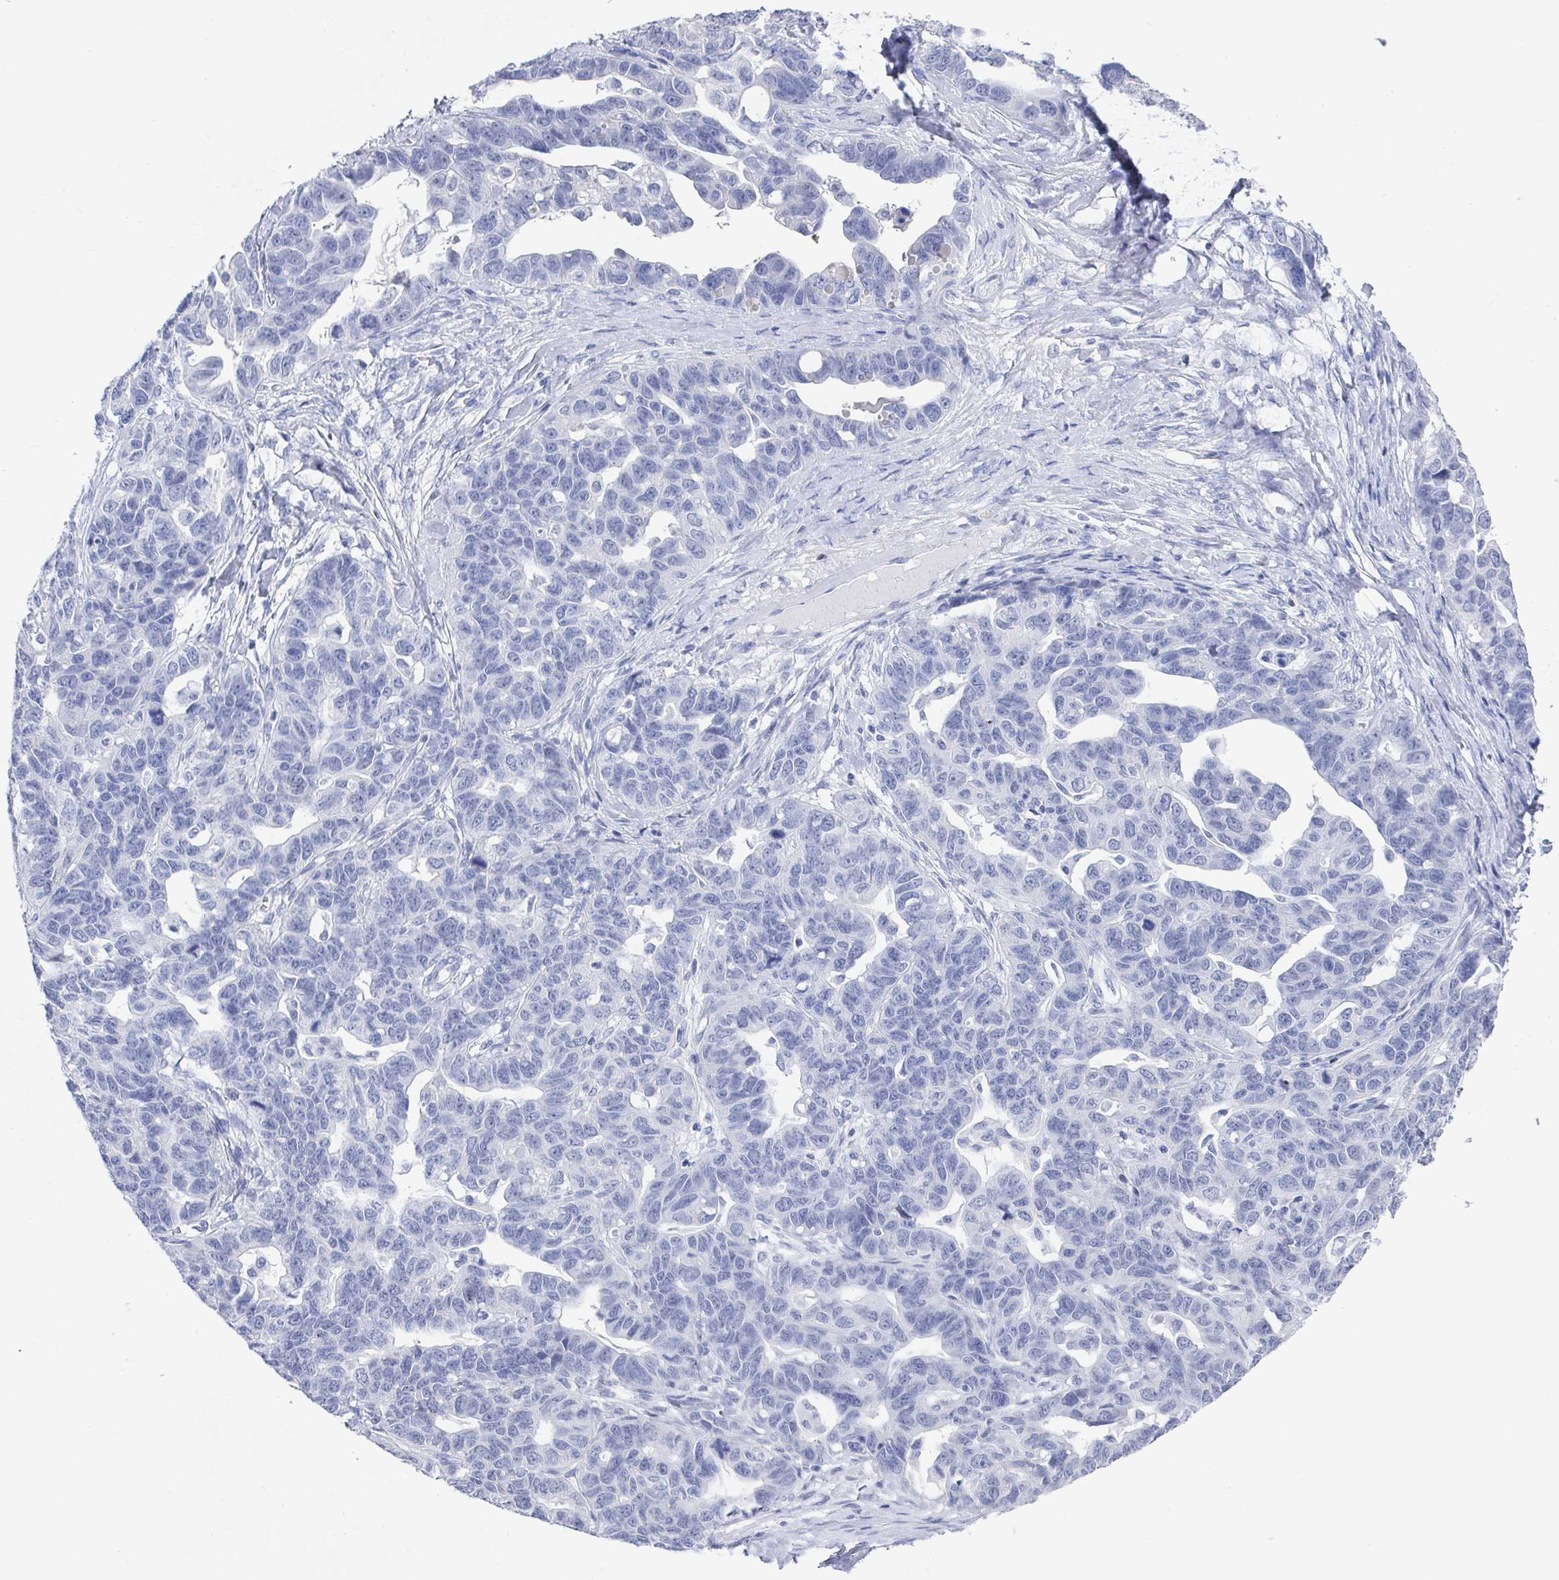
{"staining": {"intensity": "negative", "quantity": "none", "location": "none"}, "tissue": "ovarian cancer", "cell_type": "Tumor cells", "image_type": "cancer", "snomed": [{"axis": "morphology", "description": "Cystadenocarcinoma, serous, NOS"}, {"axis": "topography", "description": "Ovary"}], "caption": "Ovarian serous cystadenocarcinoma was stained to show a protein in brown. There is no significant staining in tumor cells.", "gene": "CAMKV", "patient": {"sex": "female", "age": 69}}